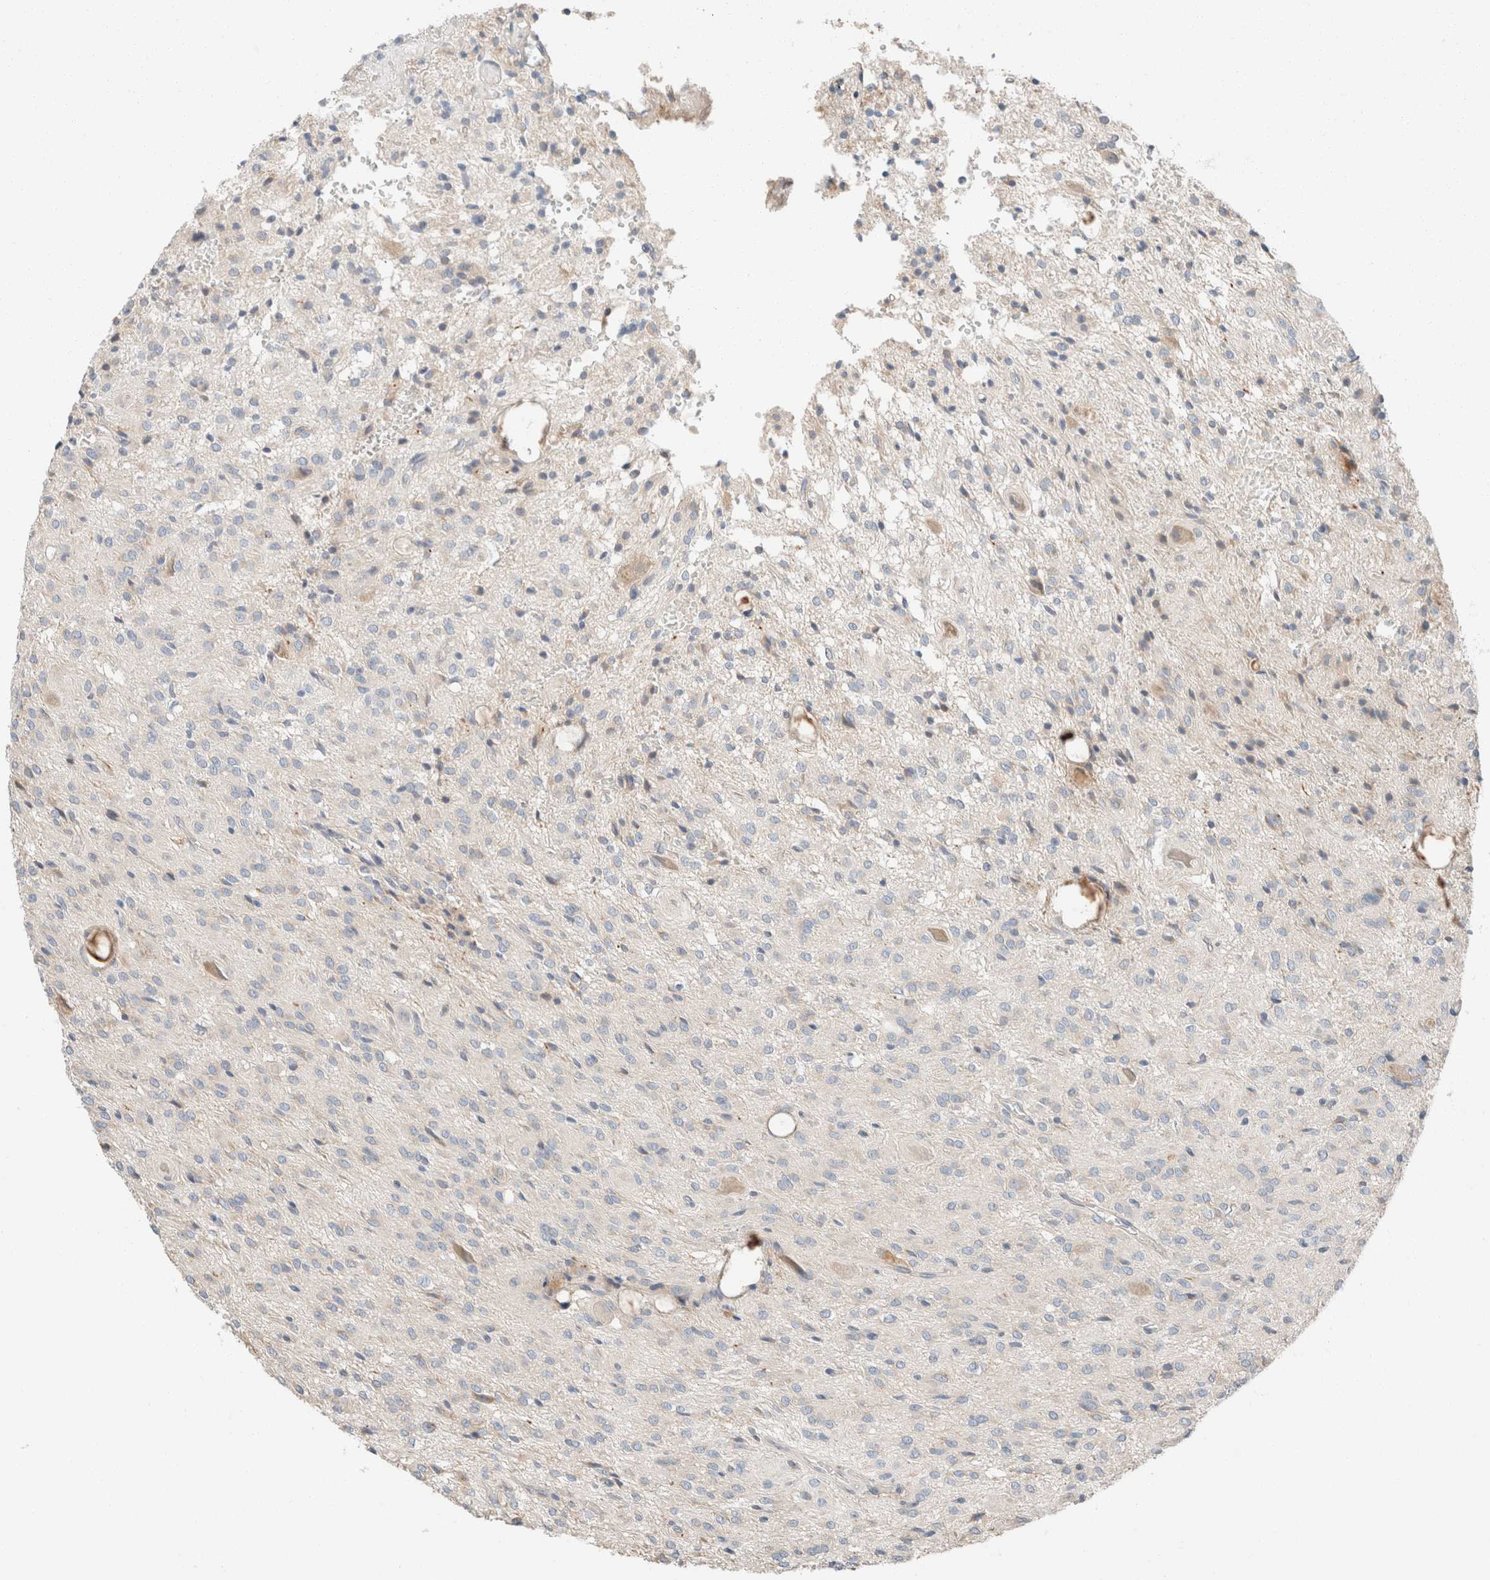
{"staining": {"intensity": "negative", "quantity": "none", "location": "none"}, "tissue": "glioma", "cell_type": "Tumor cells", "image_type": "cancer", "snomed": [{"axis": "morphology", "description": "Glioma, malignant, High grade"}, {"axis": "topography", "description": "Brain"}], "caption": "IHC of high-grade glioma (malignant) demonstrates no positivity in tumor cells. The staining was performed using DAB to visualize the protein expression in brown, while the nuclei were stained in blue with hematoxylin (Magnification: 20x).", "gene": "PCM1", "patient": {"sex": "female", "age": 59}}